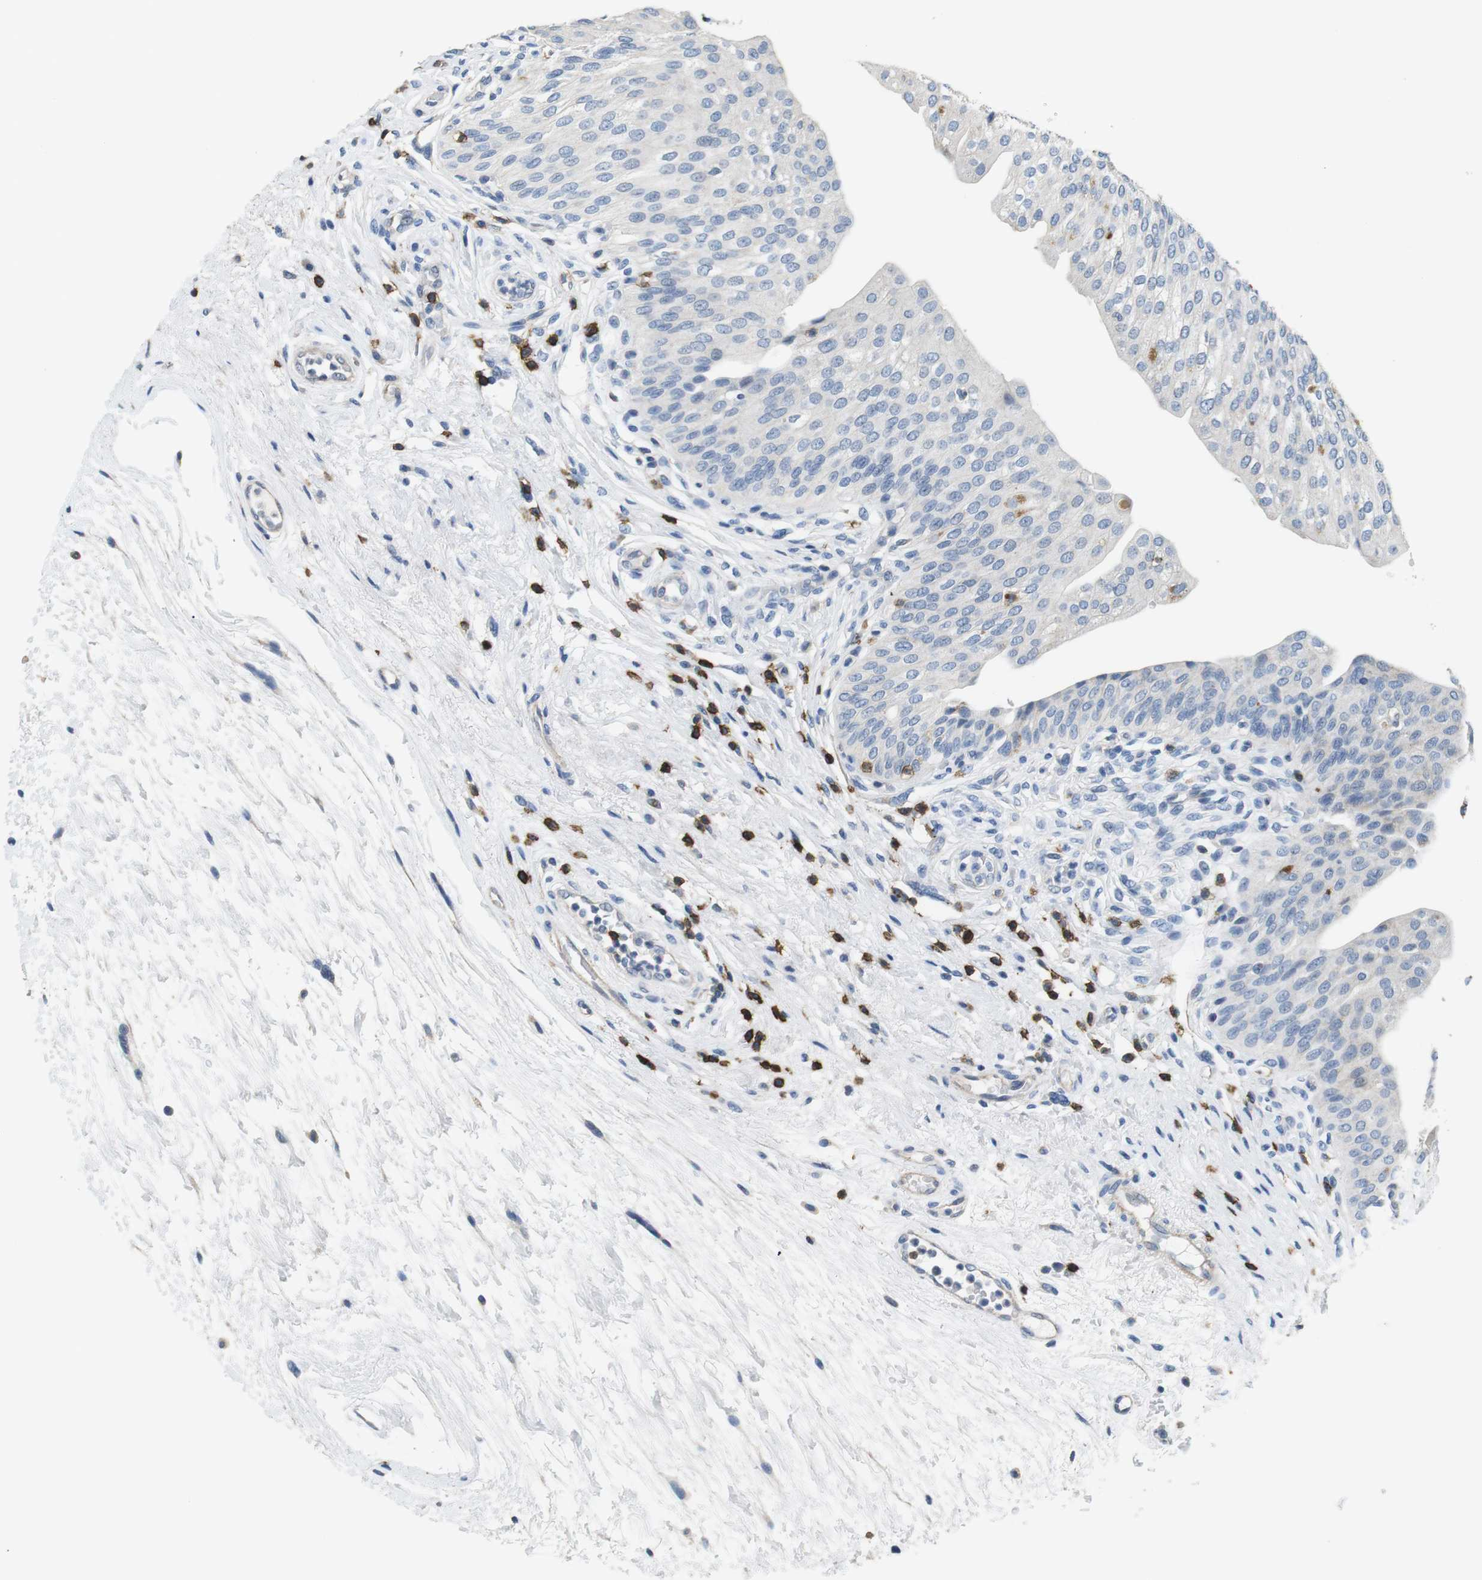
{"staining": {"intensity": "negative", "quantity": "none", "location": "none"}, "tissue": "urinary bladder", "cell_type": "Urothelial cells", "image_type": "normal", "snomed": [{"axis": "morphology", "description": "Normal tissue, NOS"}, {"axis": "topography", "description": "Urinary bladder"}], "caption": "A histopathology image of urinary bladder stained for a protein displays no brown staining in urothelial cells. (Stains: DAB (3,3'-diaminobenzidine) IHC with hematoxylin counter stain, Microscopy: brightfield microscopy at high magnification).", "gene": "CD6", "patient": {"sex": "male", "age": 46}}